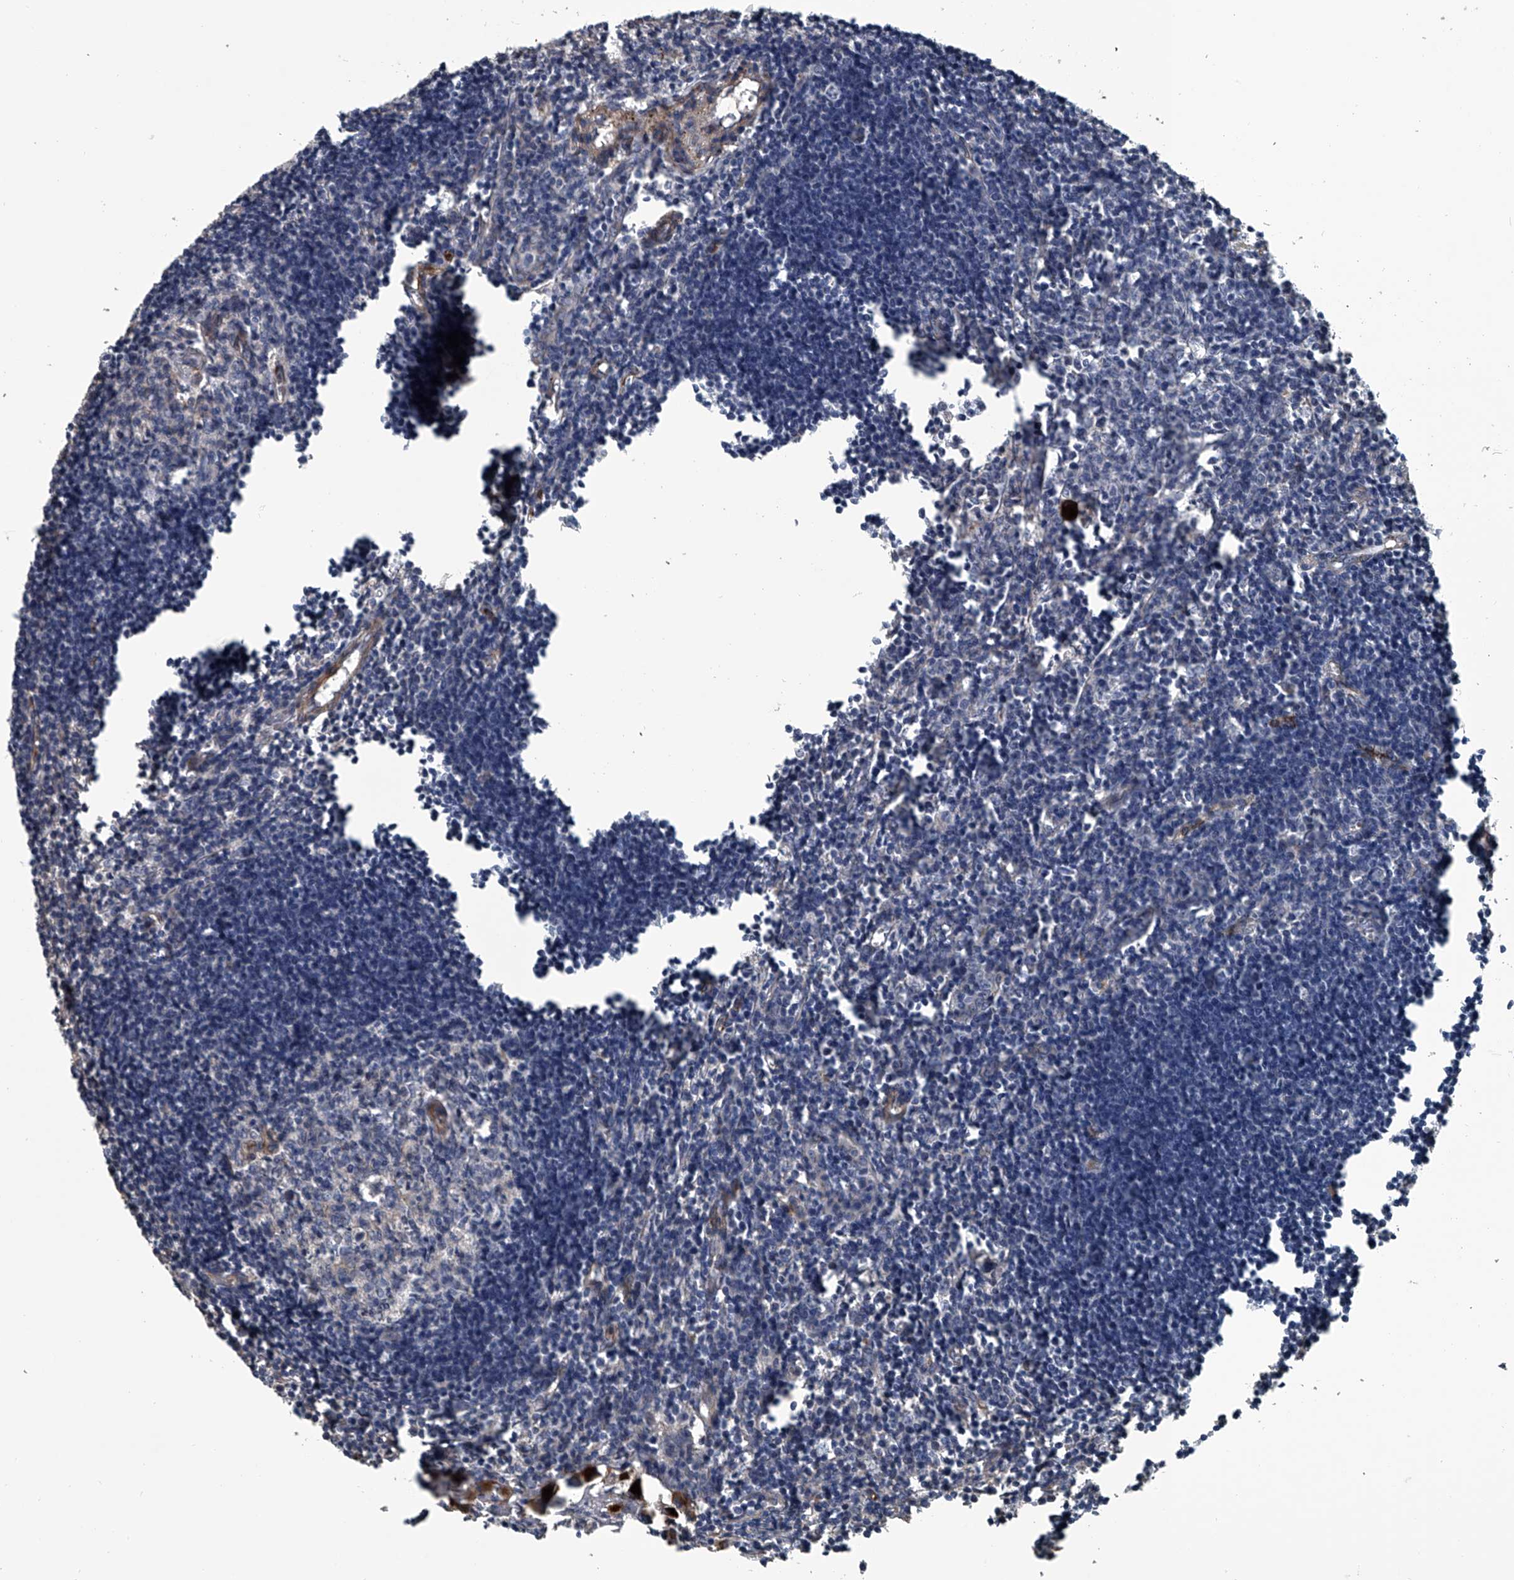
{"staining": {"intensity": "negative", "quantity": "none", "location": "none"}, "tissue": "lymph node", "cell_type": "Germinal center cells", "image_type": "normal", "snomed": [{"axis": "morphology", "description": "Normal tissue, NOS"}, {"axis": "morphology", "description": "Malignant melanoma, Metastatic site"}, {"axis": "topography", "description": "Lymph node"}], "caption": "IHC micrograph of benign lymph node: lymph node stained with DAB demonstrates no significant protein staining in germinal center cells. (Stains: DAB (3,3'-diaminobenzidine) immunohistochemistry (IHC) with hematoxylin counter stain, Microscopy: brightfield microscopy at high magnification).", "gene": "LDLRAD2", "patient": {"sex": "male", "age": 41}}